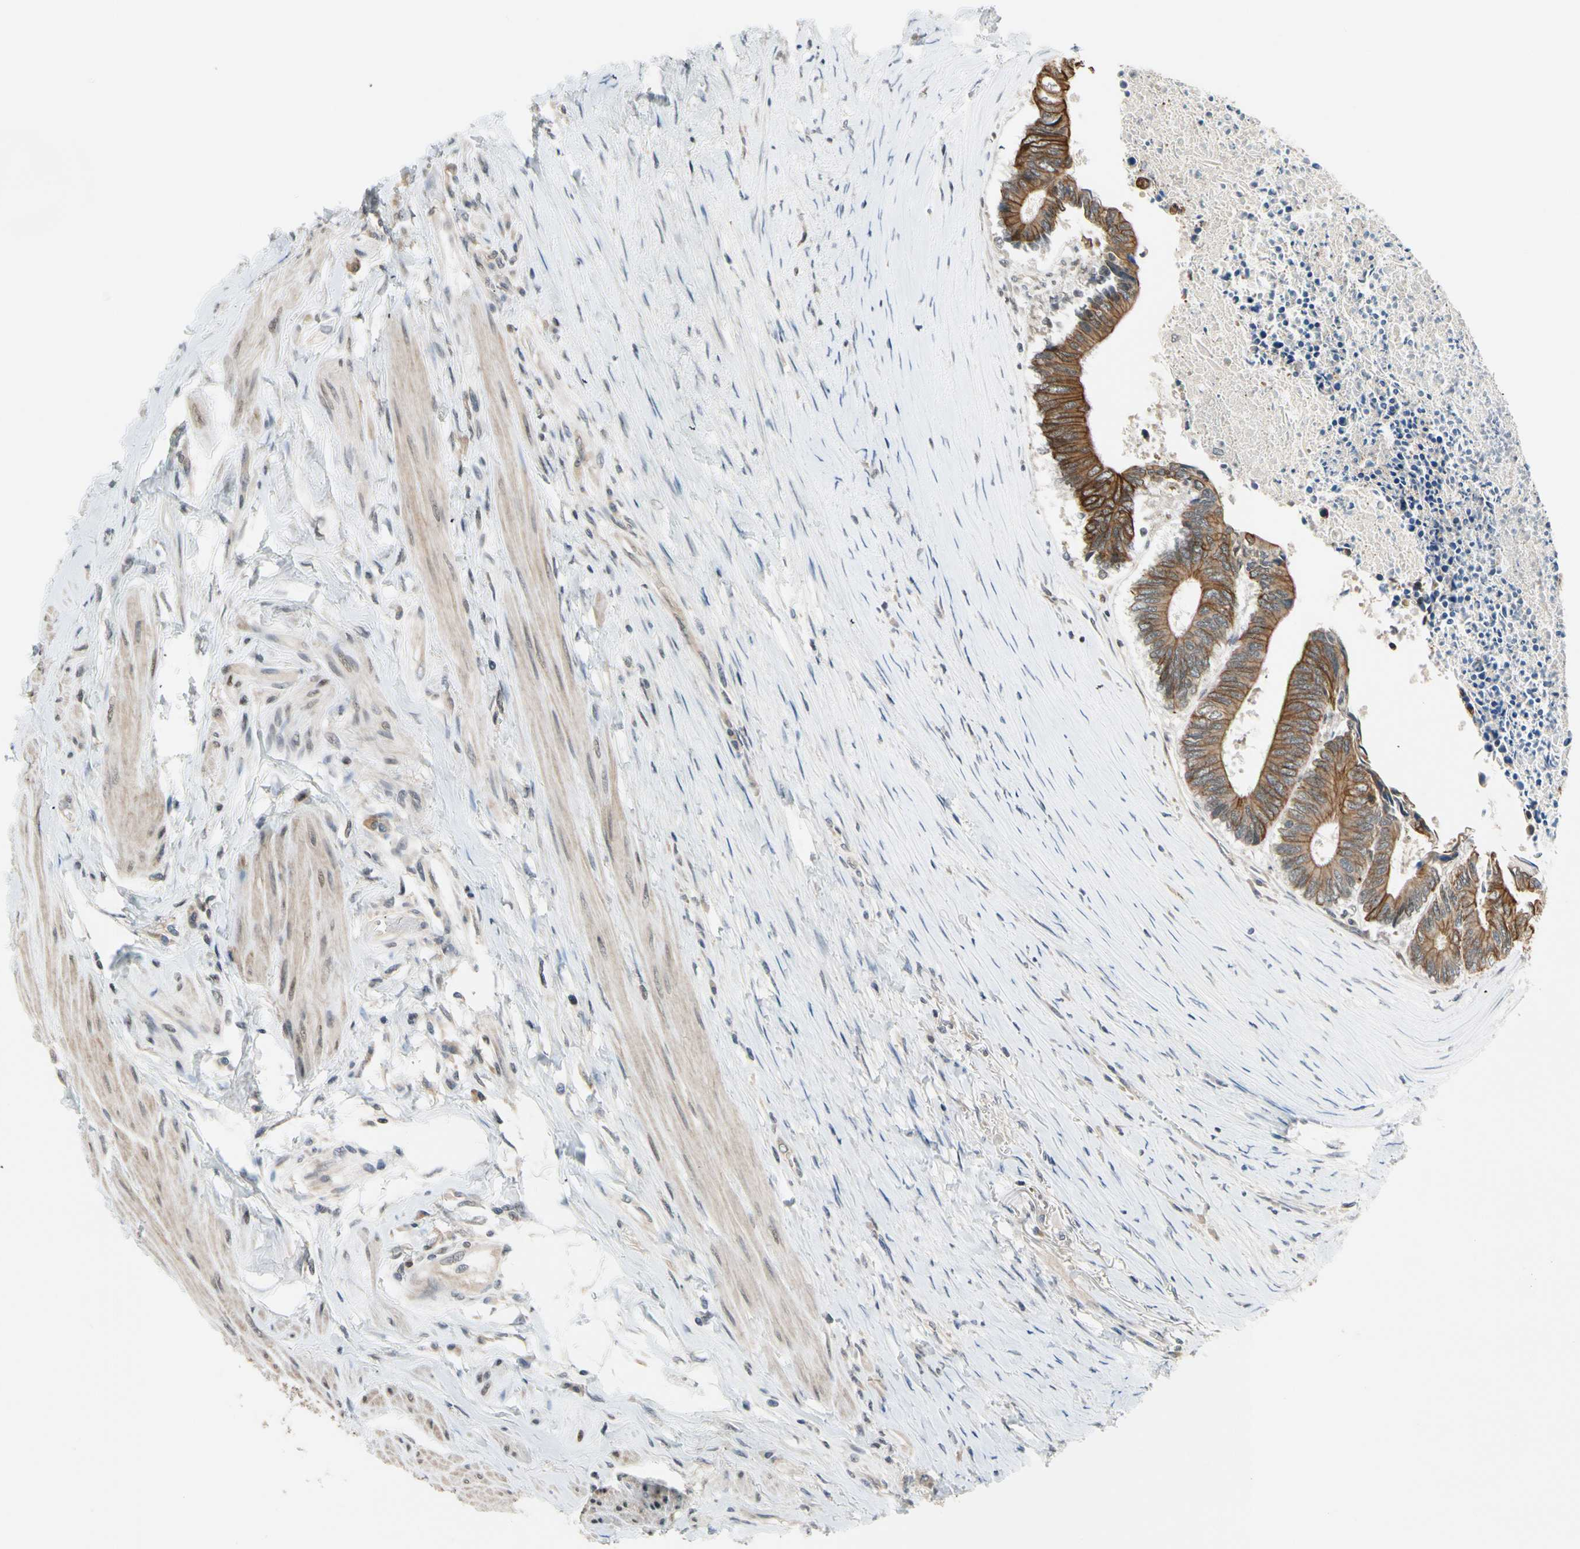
{"staining": {"intensity": "strong", "quantity": ">75%", "location": "cytoplasmic/membranous"}, "tissue": "colorectal cancer", "cell_type": "Tumor cells", "image_type": "cancer", "snomed": [{"axis": "morphology", "description": "Adenocarcinoma, NOS"}, {"axis": "topography", "description": "Rectum"}], "caption": "A brown stain highlights strong cytoplasmic/membranous positivity of a protein in human colorectal cancer tumor cells. The staining is performed using DAB (3,3'-diaminobenzidine) brown chromogen to label protein expression. The nuclei are counter-stained blue using hematoxylin.", "gene": "TAF12", "patient": {"sex": "male", "age": 63}}